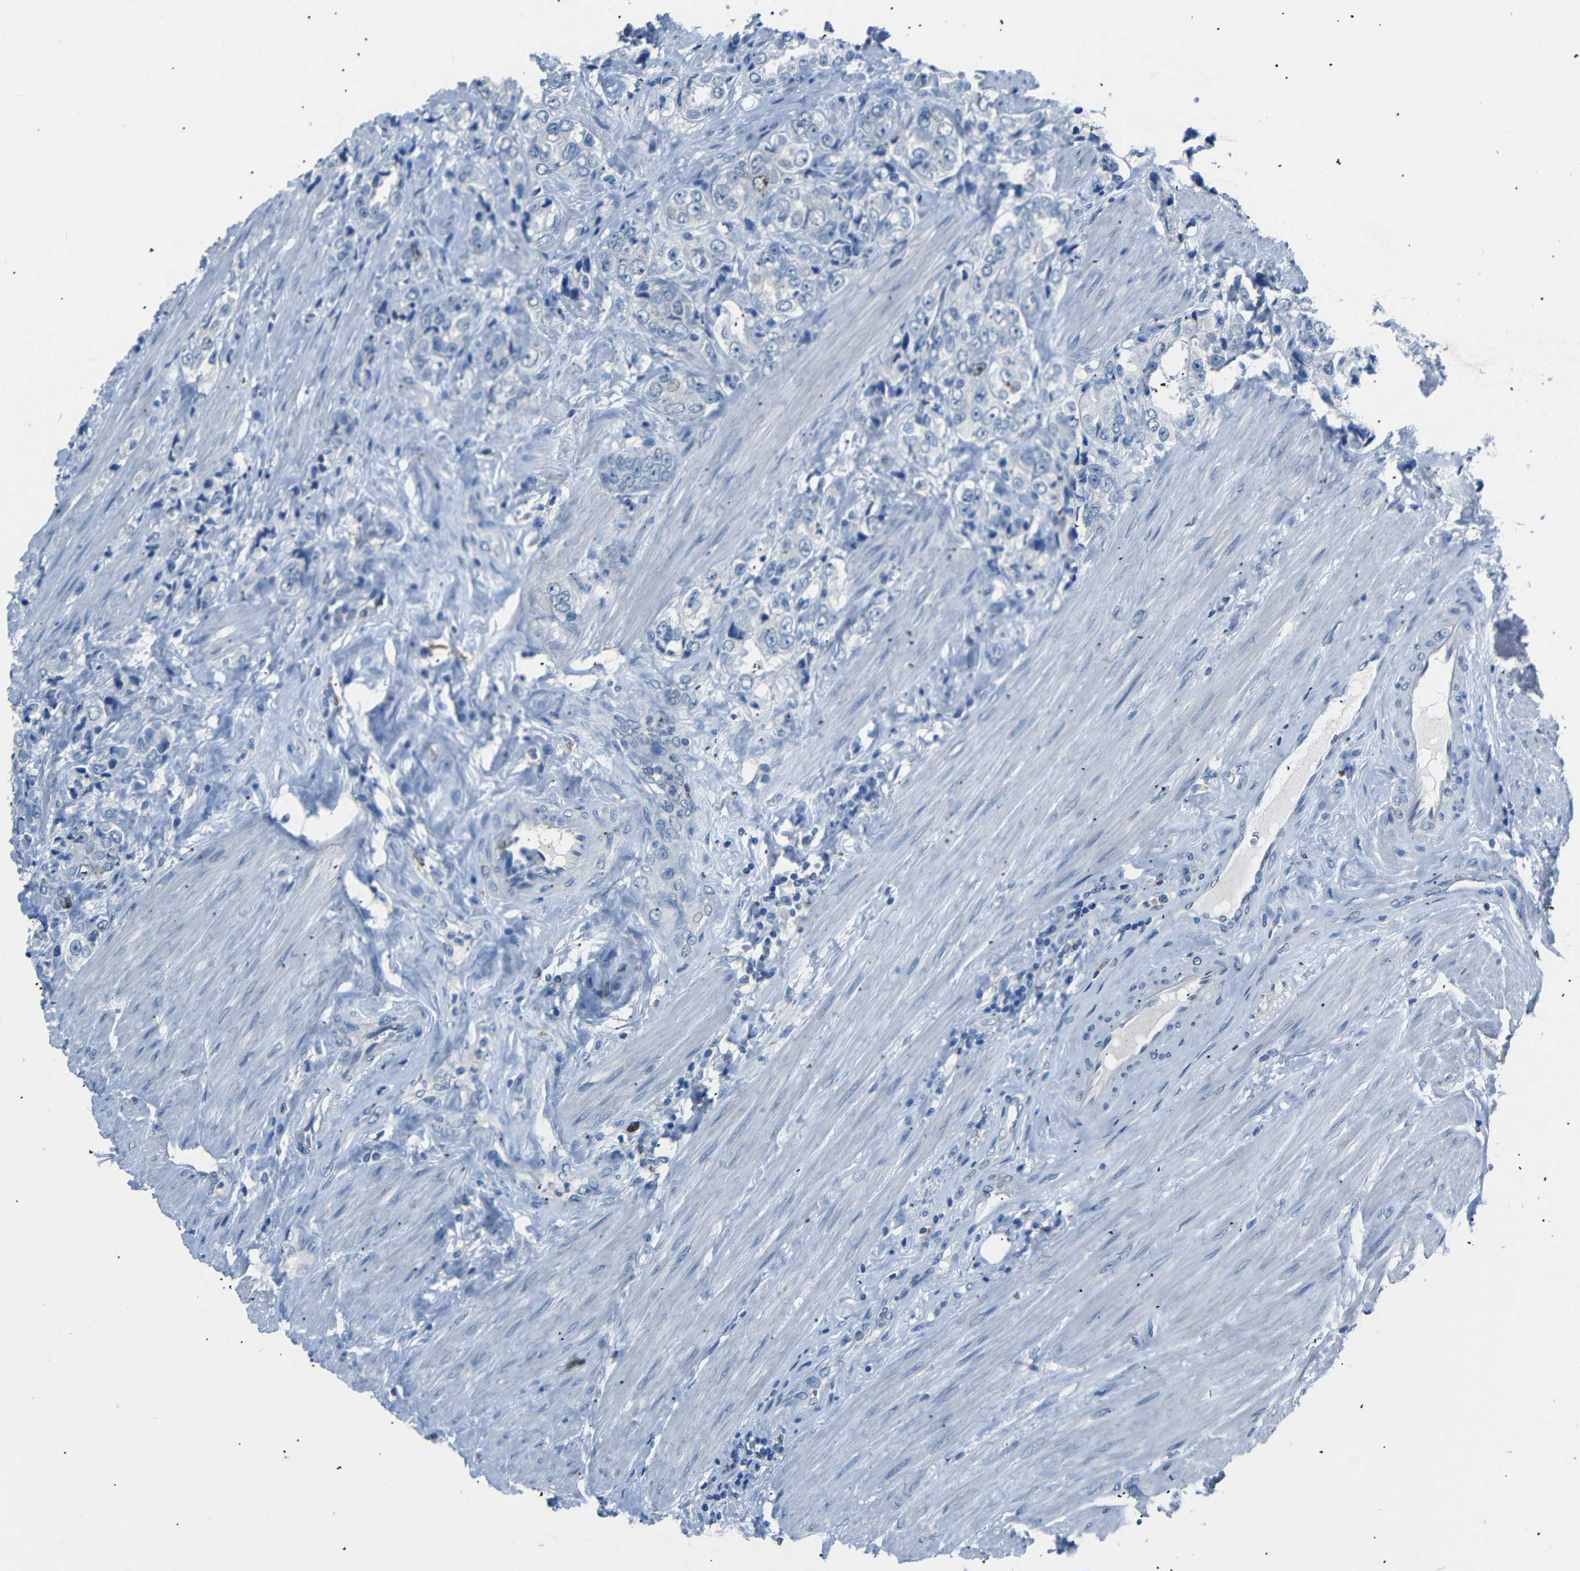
{"staining": {"intensity": "weak", "quantity": "<25%", "location": "nuclear"}, "tissue": "prostate cancer", "cell_type": "Tumor cells", "image_type": "cancer", "snomed": [{"axis": "morphology", "description": "Adenocarcinoma, High grade"}, {"axis": "topography", "description": "Prostate"}], "caption": "Immunohistochemistry (IHC) of human prostate cancer shows no expression in tumor cells.", "gene": "INCENP", "patient": {"sex": "male", "age": 61}}